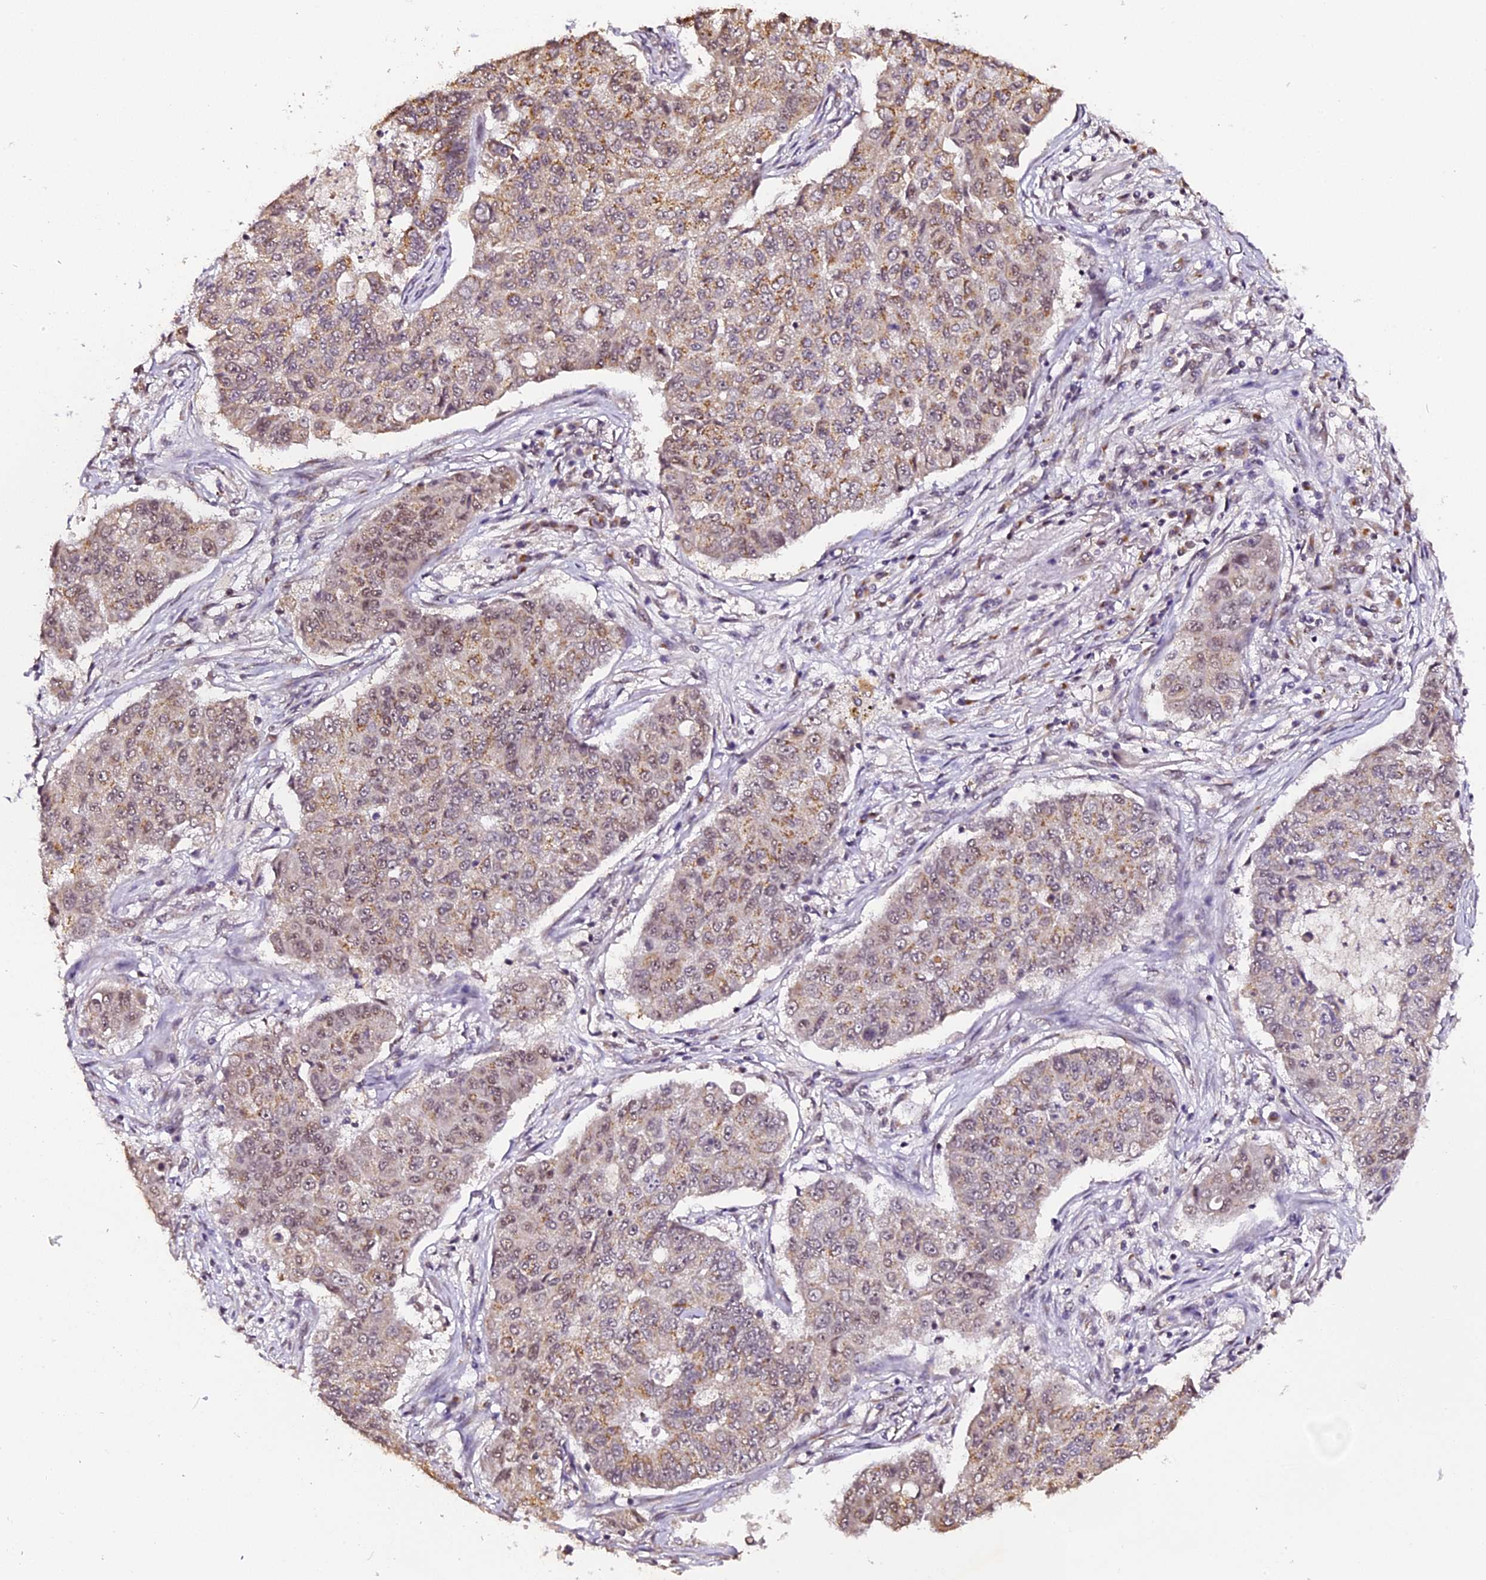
{"staining": {"intensity": "moderate", "quantity": "<25%", "location": "cytoplasmic/membranous,nuclear"}, "tissue": "lung cancer", "cell_type": "Tumor cells", "image_type": "cancer", "snomed": [{"axis": "morphology", "description": "Squamous cell carcinoma, NOS"}, {"axis": "topography", "description": "Lung"}], "caption": "This photomicrograph demonstrates lung cancer stained with IHC to label a protein in brown. The cytoplasmic/membranous and nuclear of tumor cells show moderate positivity for the protein. Nuclei are counter-stained blue.", "gene": "NCBP1", "patient": {"sex": "male", "age": 74}}